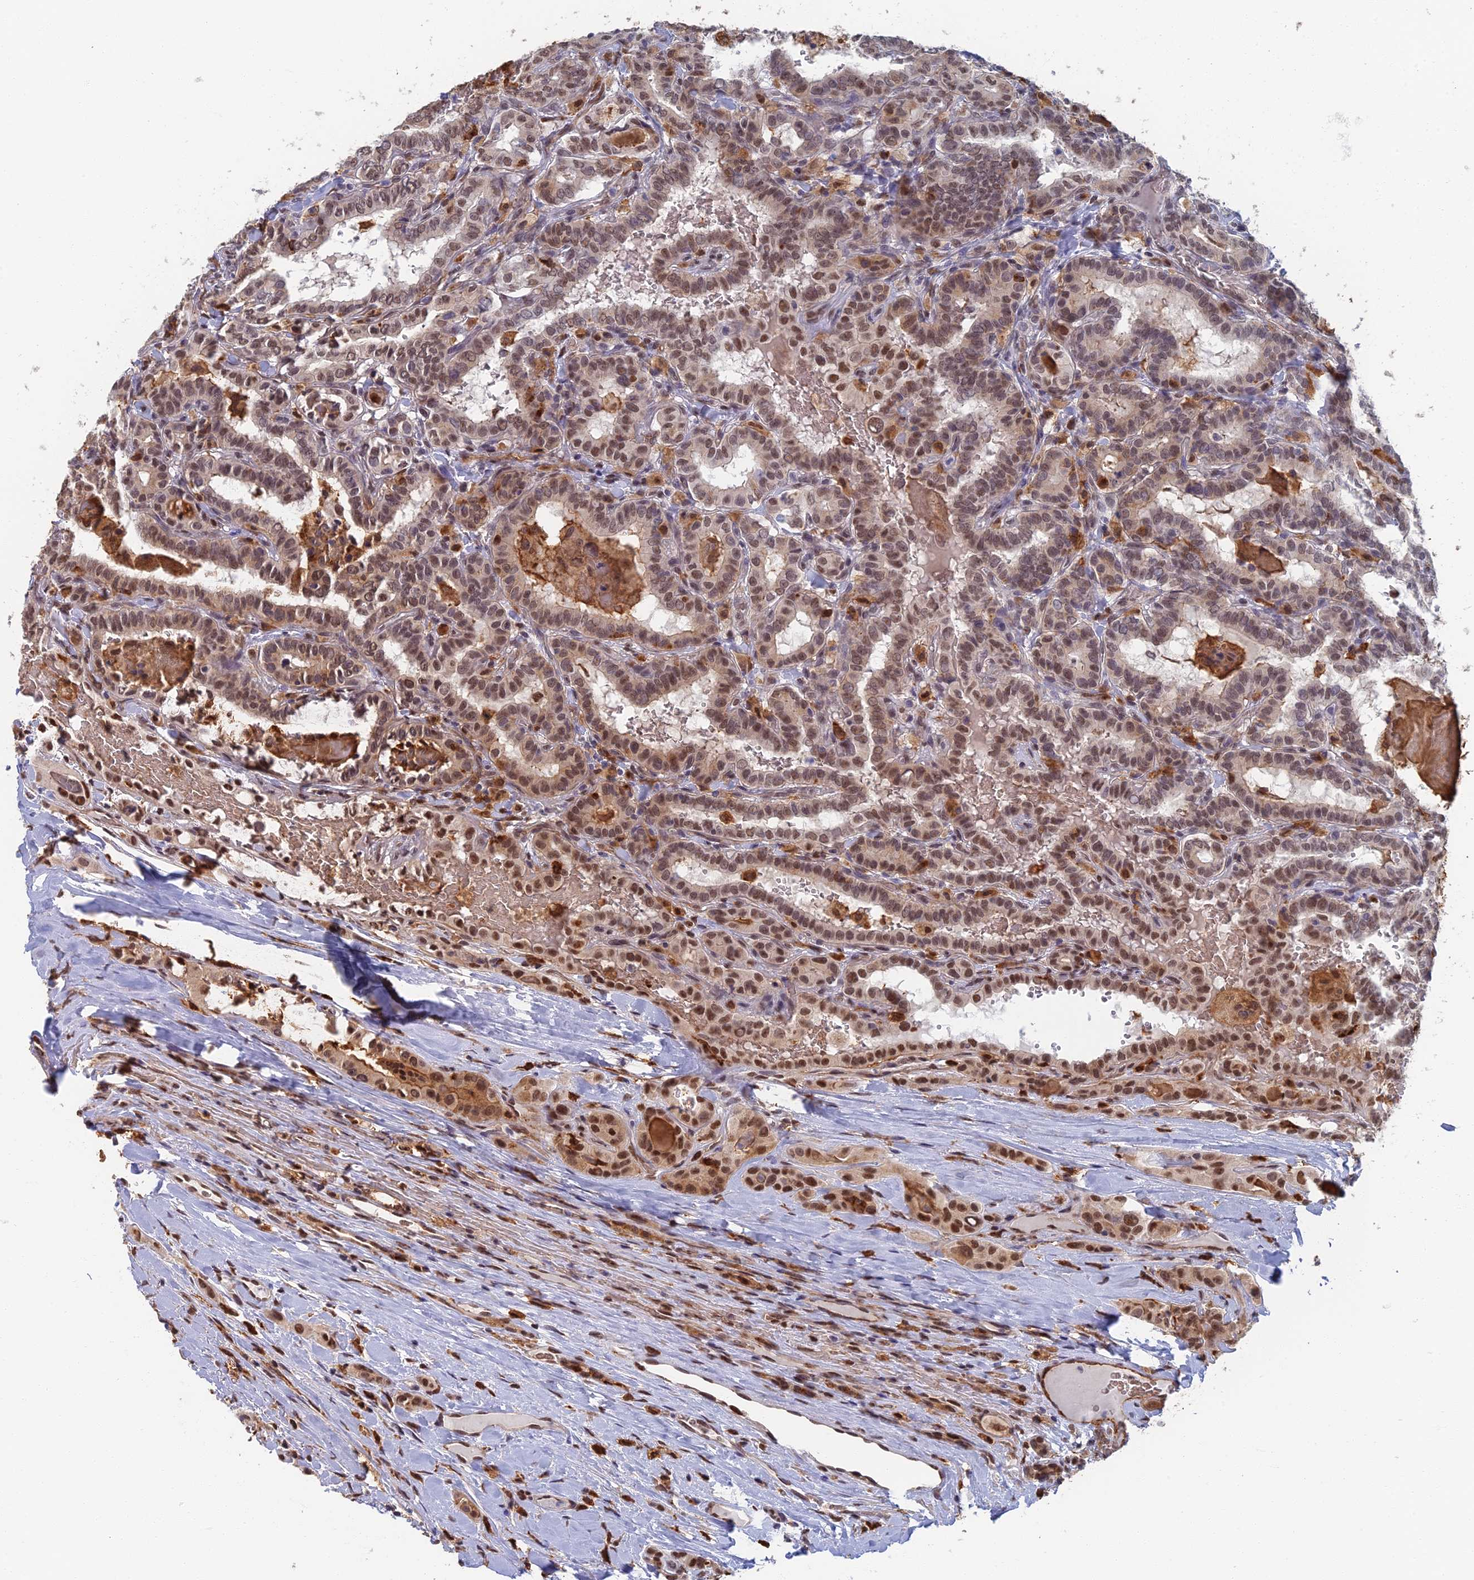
{"staining": {"intensity": "moderate", "quantity": "25%-75%", "location": "cytoplasmic/membranous,nuclear"}, "tissue": "thyroid cancer", "cell_type": "Tumor cells", "image_type": "cancer", "snomed": [{"axis": "morphology", "description": "Papillary adenocarcinoma, NOS"}, {"axis": "topography", "description": "Thyroid gland"}], "caption": "Protein expression analysis of human thyroid cancer (papillary adenocarcinoma) reveals moderate cytoplasmic/membranous and nuclear expression in about 25%-75% of tumor cells.", "gene": "GPATCH1", "patient": {"sex": "female", "age": 72}}